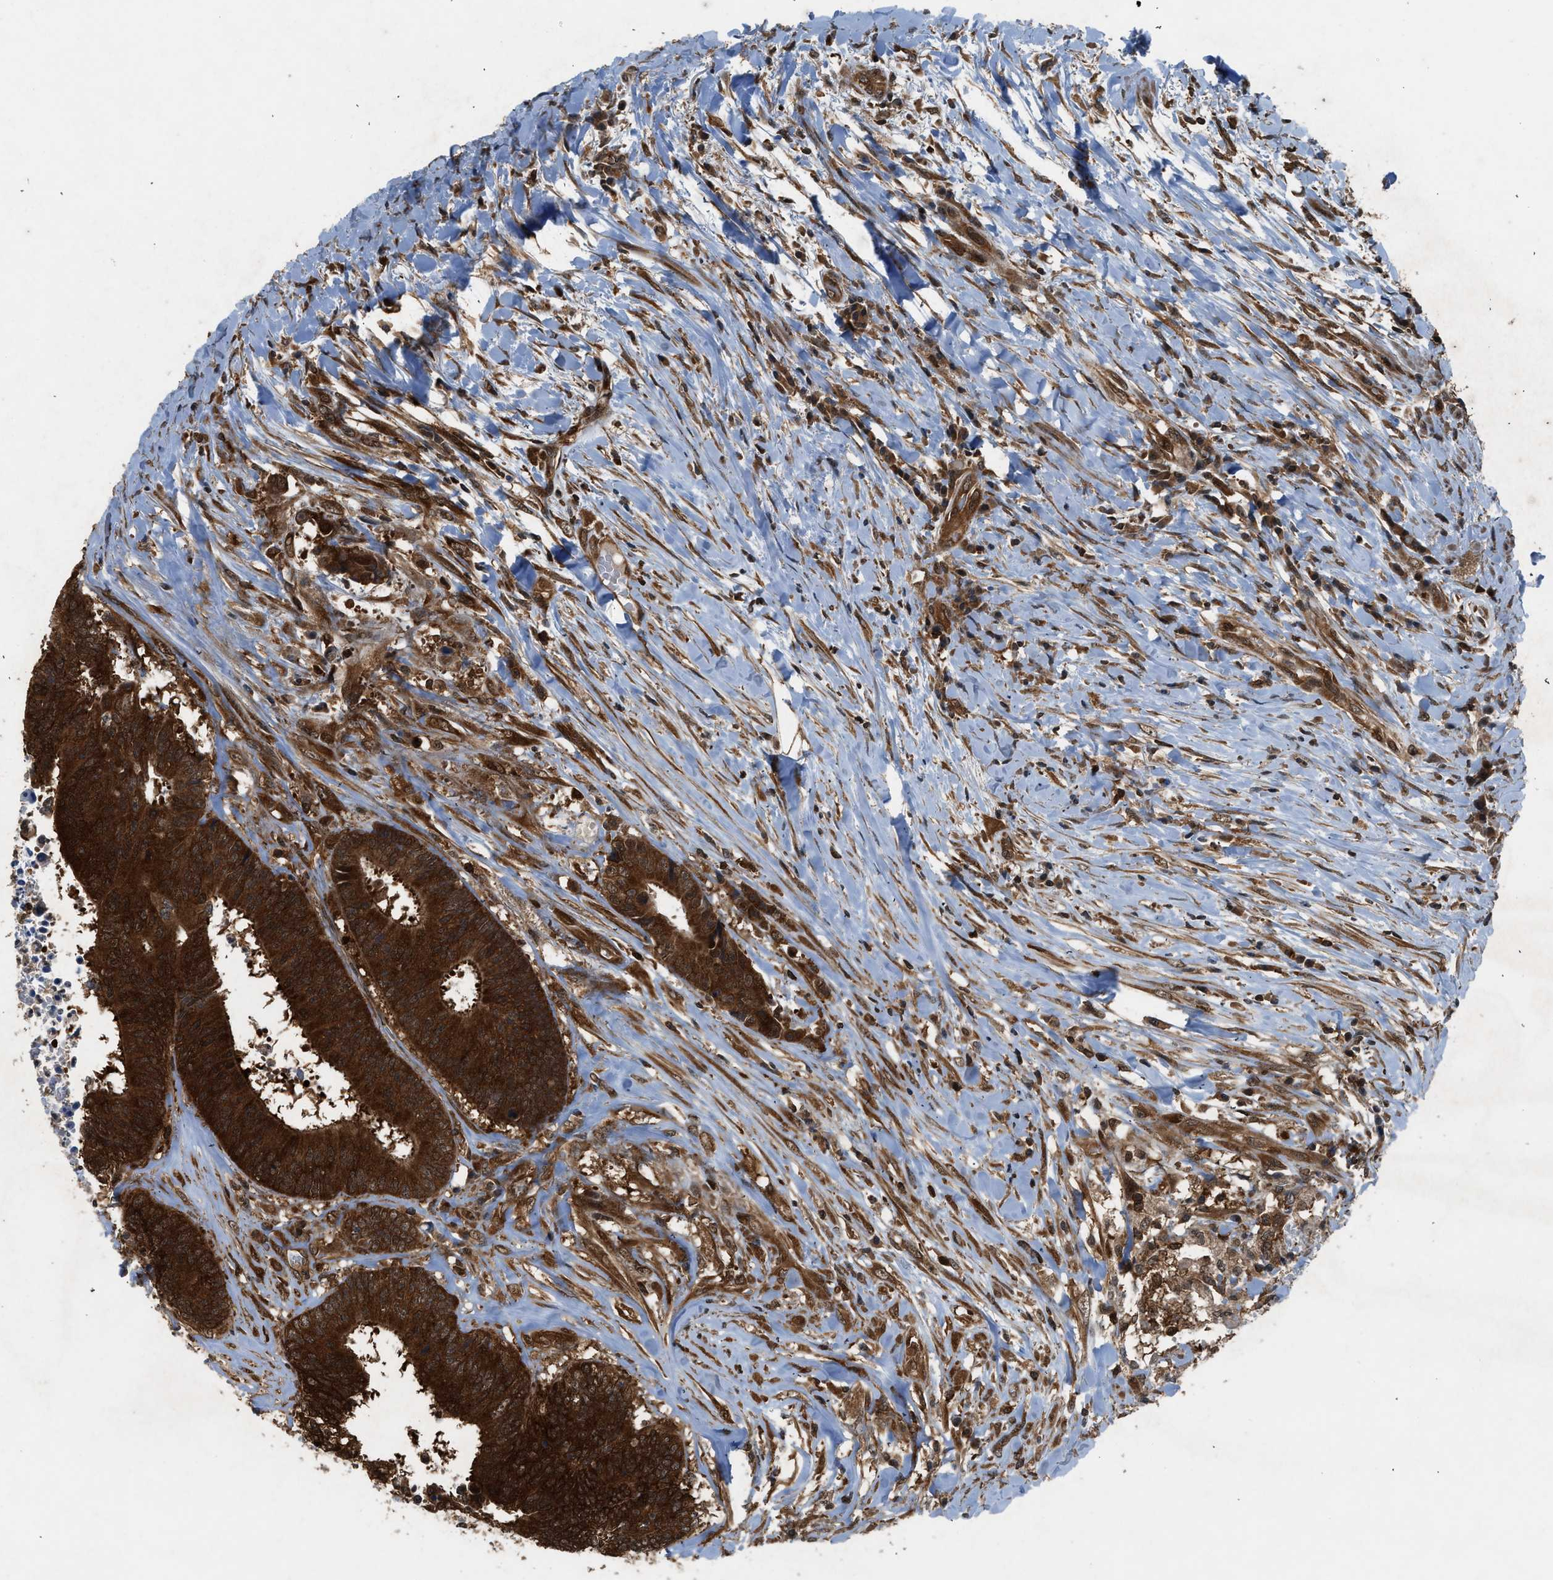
{"staining": {"intensity": "strong", "quantity": ">75%", "location": "cytoplasmic/membranous,nuclear"}, "tissue": "colorectal cancer", "cell_type": "Tumor cells", "image_type": "cancer", "snomed": [{"axis": "morphology", "description": "Adenocarcinoma, NOS"}, {"axis": "topography", "description": "Rectum"}], "caption": "Colorectal cancer (adenocarcinoma) tissue reveals strong cytoplasmic/membranous and nuclear expression in about >75% of tumor cells, visualized by immunohistochemistry.", "gene": "OXSR1", "patient": {"sex": "male", "age": 72}}